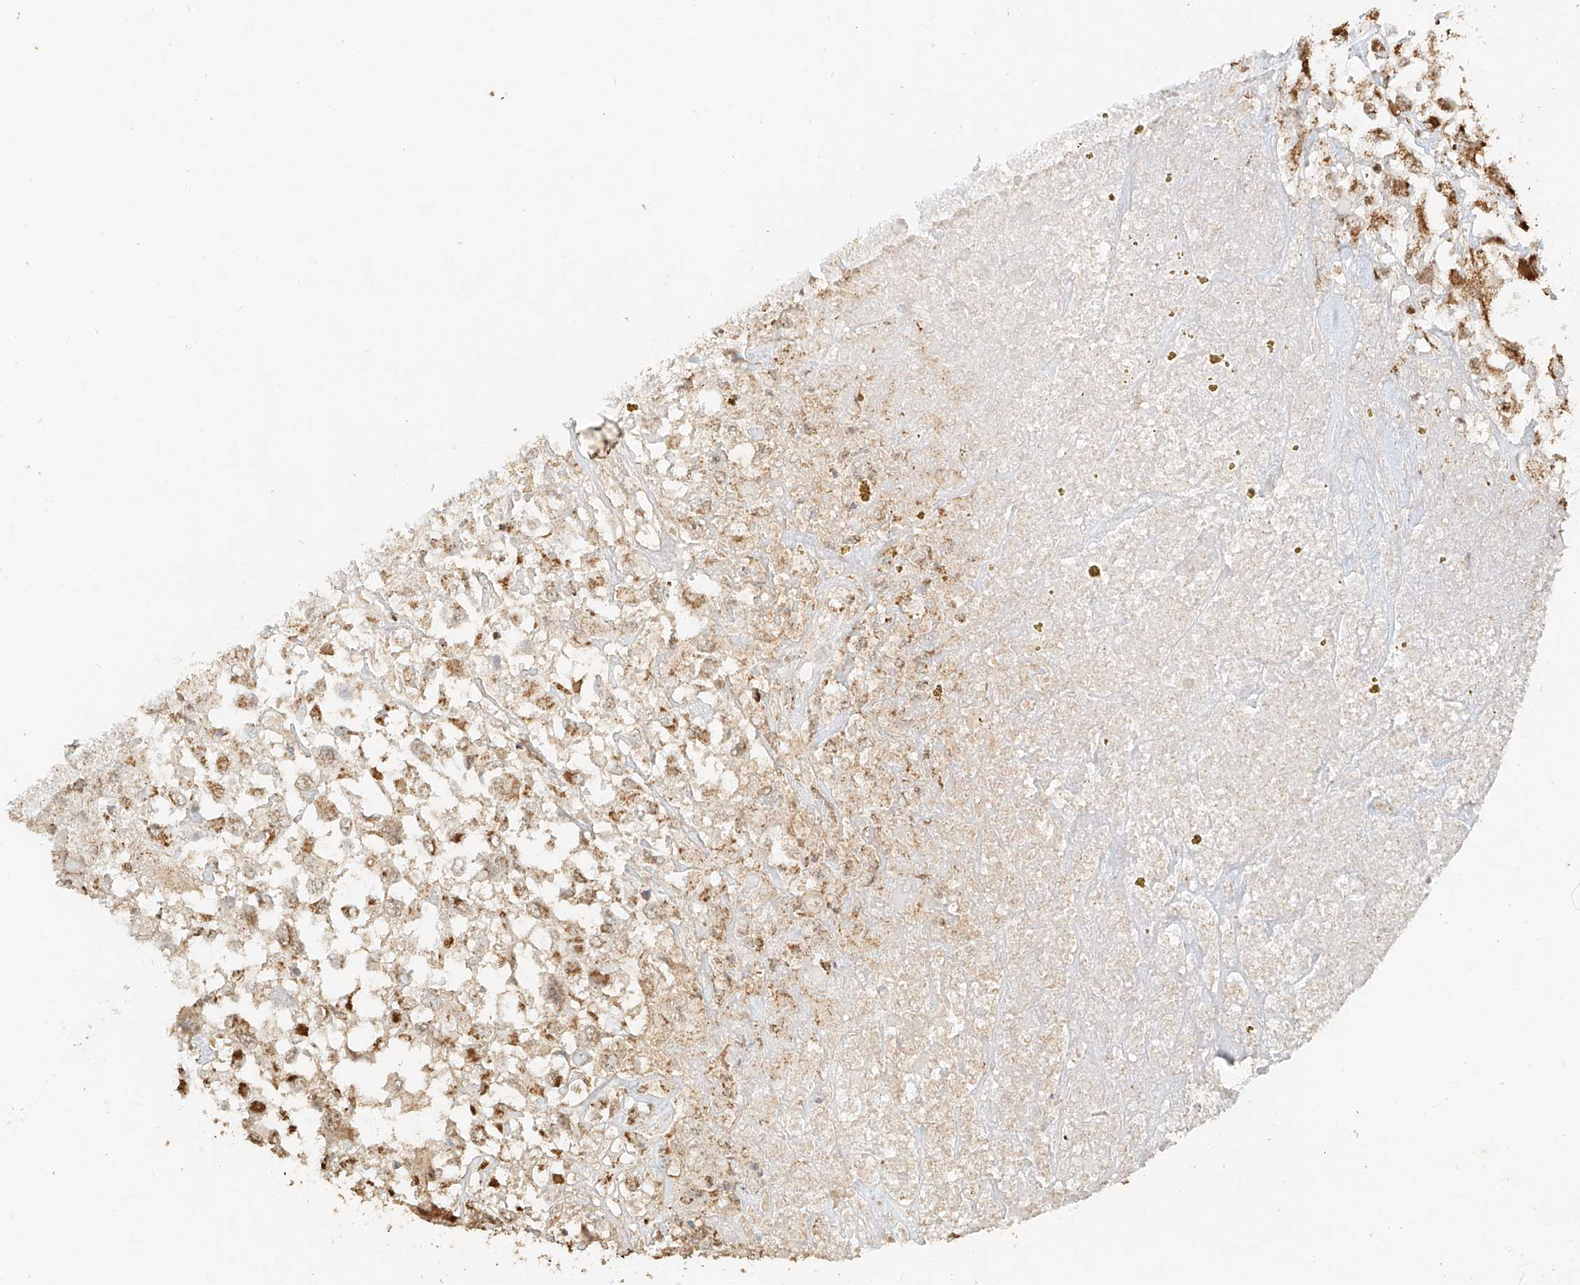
{"staining": {"intensity": "moderate", "quantity": ">75%", "location": "cytoplasmic/membranous"}, "tissue": "renal cancer", "cell_type": "Tumor cells", "image_type": "cancer", "snomed": [{"axis": "morphology", "description": "Adenocarcinoma, NOS"}, {"axis": "topography", "description": "Kidney"}], "caption": "Tumor cells show medium levels of moderate cytoplasmic/membranous staining in about >75% of cells in renal cancer. The staining was performed using DAB (3,3'-diaminobenzidine) to visualize the protein expression in brown, while the nuclei were stained in blue with hematoxylin (Magnification: 20x).", "gene": "MIPEP", "patient": {"sex": "male", "age": 77}}